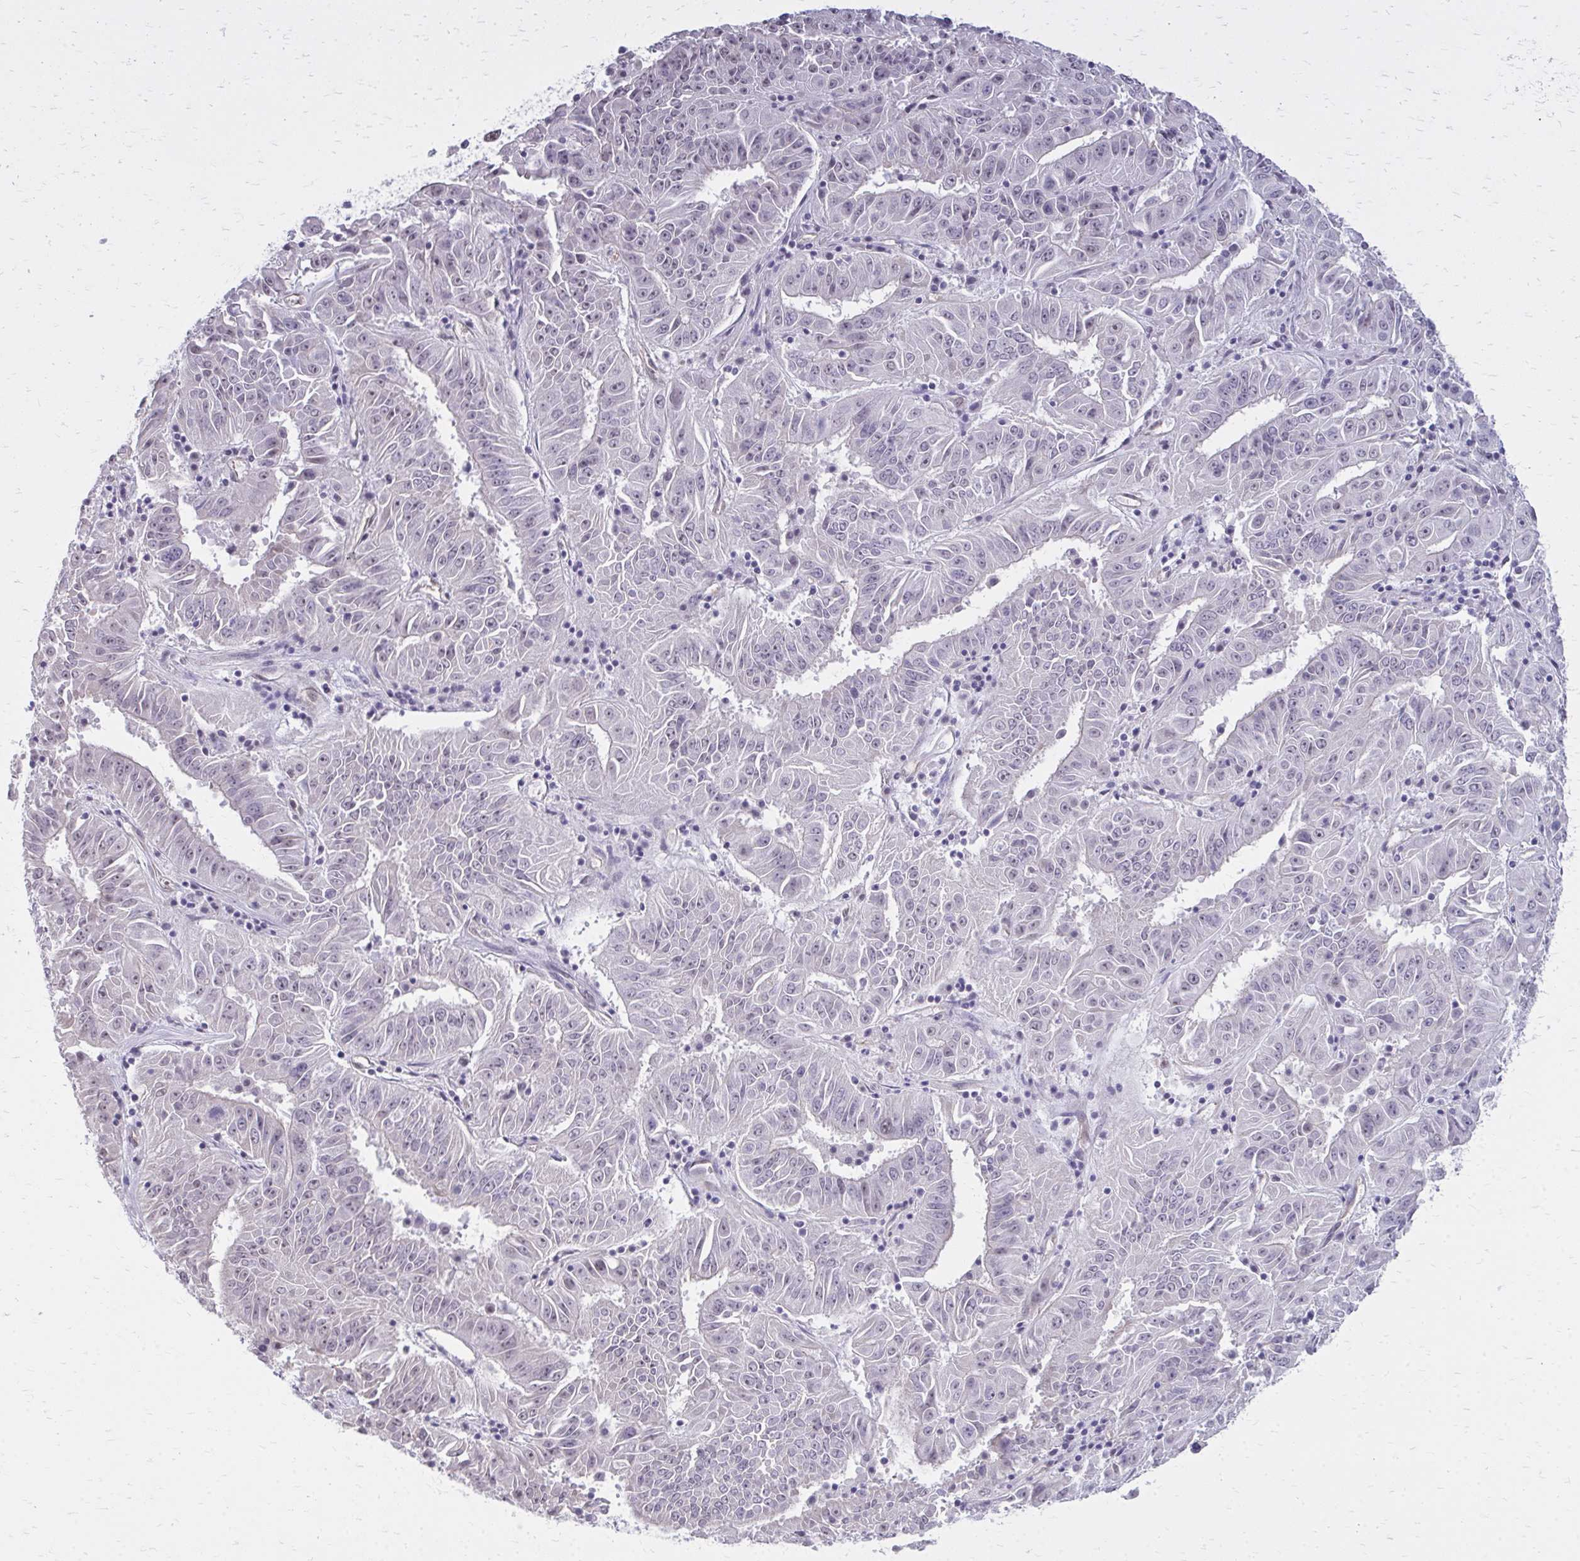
{"staining": {"intensity": "negative", "quantity": "none", "location": "none"}, "tissue": "pancreatic cancer", "cell_type": "Tumor cells", "image_type": "cancer", "snomed": [{"axis": "morphology", "description": "Adenocarcinoma, NOS"}, {"axis": "topography", "description": "Pancreas"}], "caption": "Pancreatic adenocarcinoma was stained to show a protein in brown. There is no significant positivity in tumor cells.", "gene": "PLCB1", "patient": {"sex": "male", "age": 63}}